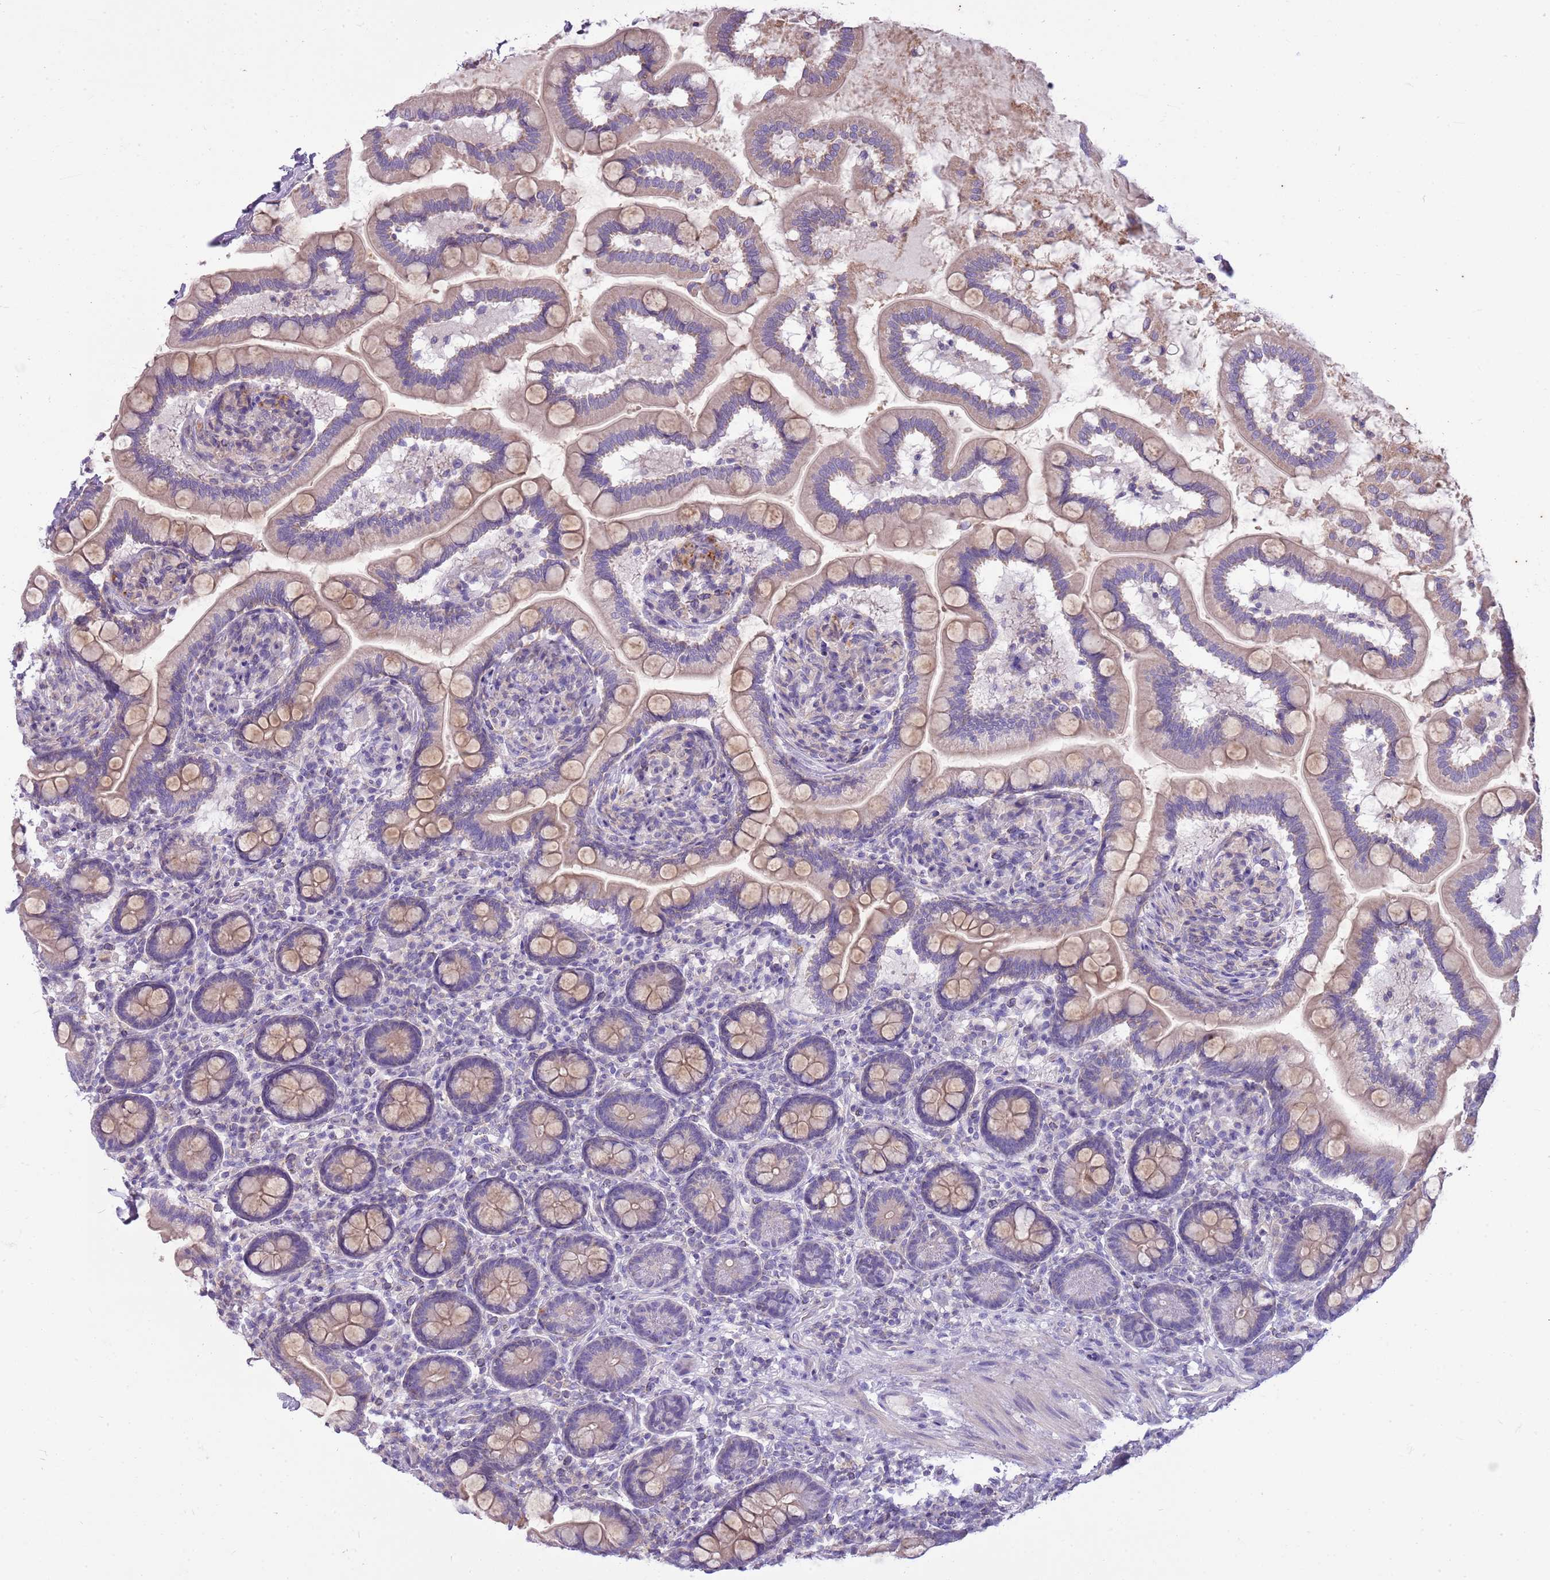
{"staining": {"intensity": "weak", "quantity": ">75%", "location": "cytoplasmic/membranous"}, "tissue": "small intestine", "cell_type": "Glandular cells", "image_type": "normal", "snomed": [{"axis": "morphology", "description": "Normal tissue, NOS"}, {"axis": "topography", "description": "Small intestine"}], "caption": "Glandular cells demonstrate weak cytoplasmic/membranous positivity in approximately >75% of cells in unremarkable small intestine. (Brightfield microscopy of DAB IHC at high magnification).", "gene": "CNPPD1", "patient": {"sex": "female", "age": 64}}